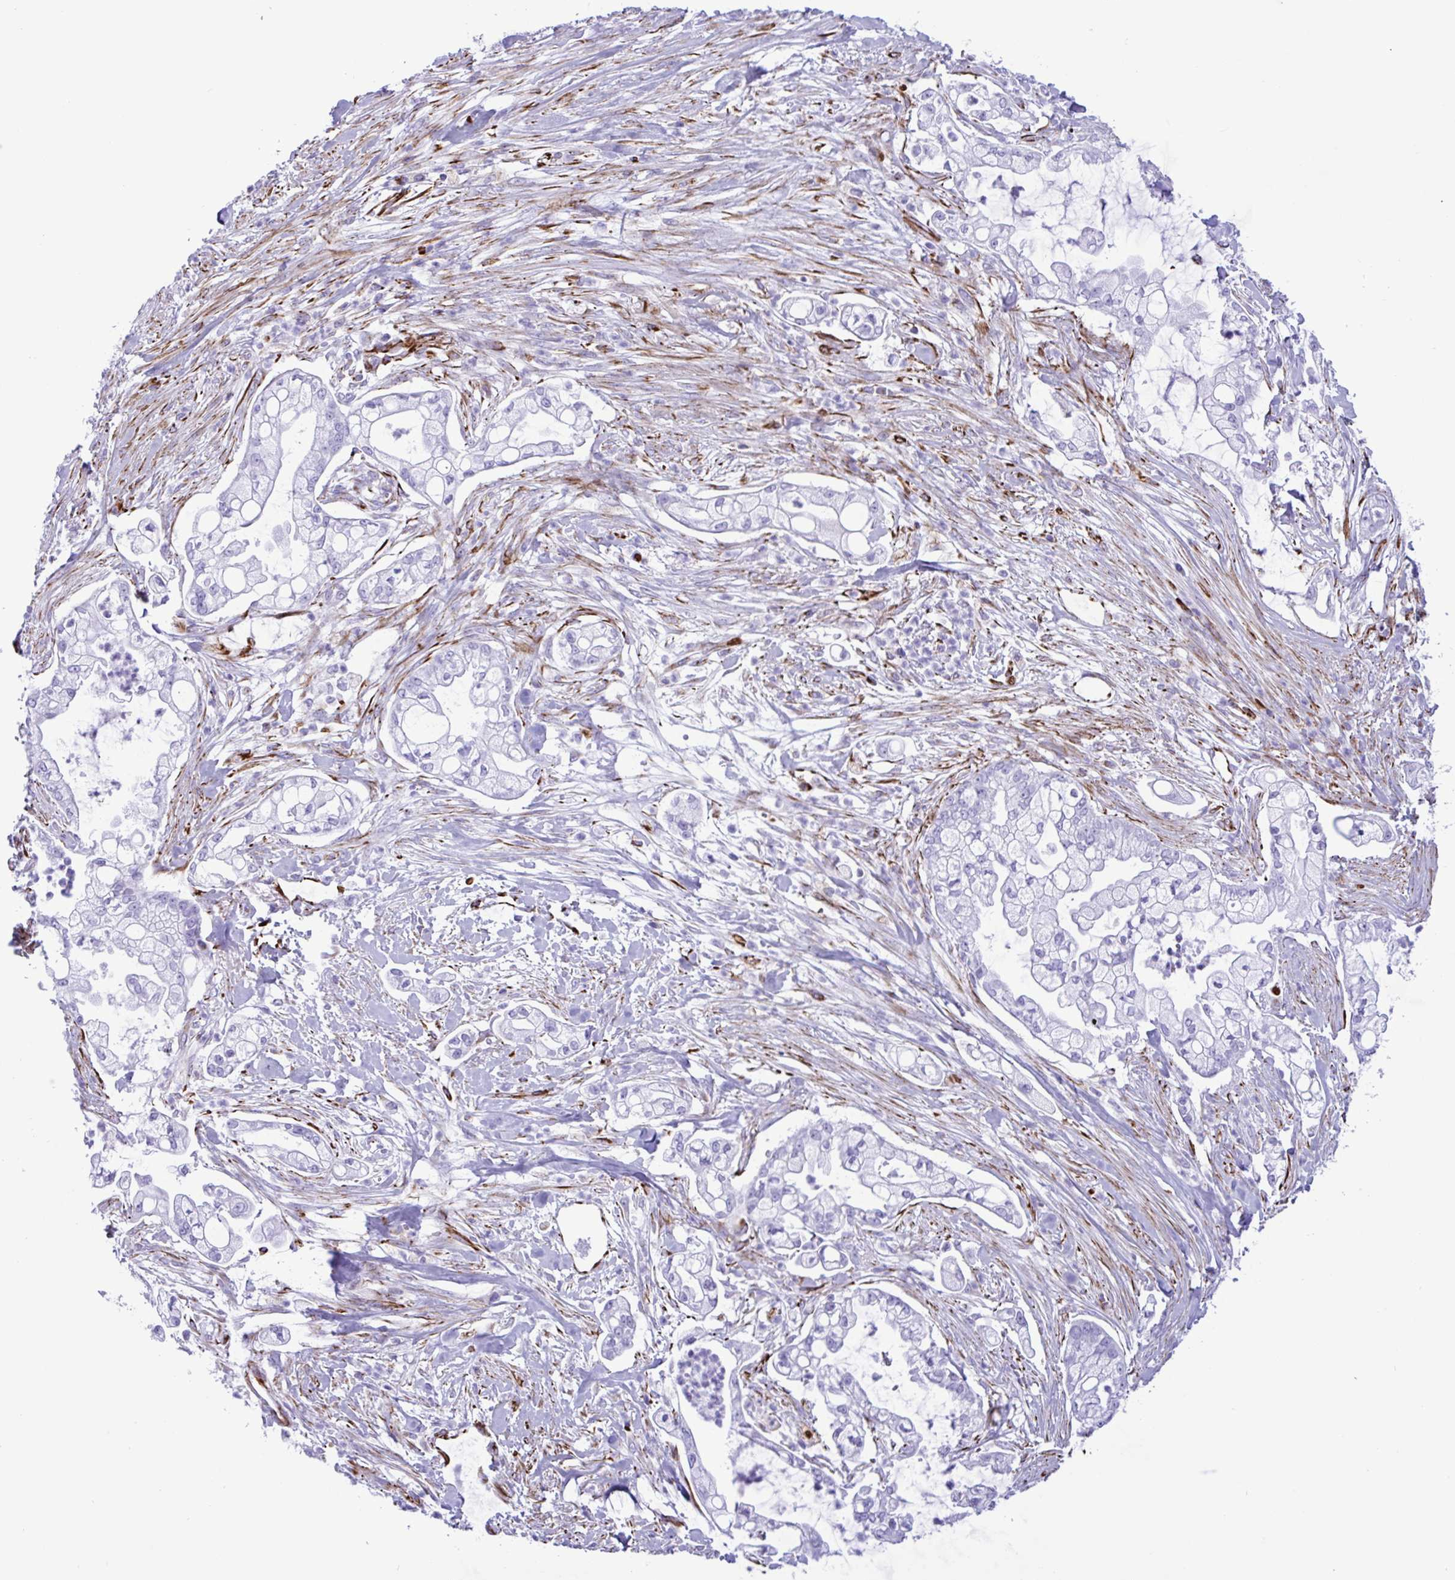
{"staining": {"intensity": "negative", "quantity": "none", "location": "none"}, "tissue": "pancreatic cancer", "cell_type": "Tumor cells", "image_type": "cancer", "snomed": [{"axis": "morphology", "description": "Adenocarcinoma, NOS"}, {"axis": "topography", "description": "Pancreas"}], "caption": "High power microscopy photomicrograph of an IHC photomicrograph of pancreatic adenocarcinoma, revealing no significant staining in tumor cells. (Stains: DAB (3,3'-diaminobenzidine) immunohistochemistry with hematoxylin counter stain, Microscopy: brightfield microscopy at high magnification).", "gene": "SMAD5", "patient": {"sex": "female", "age": 69}}